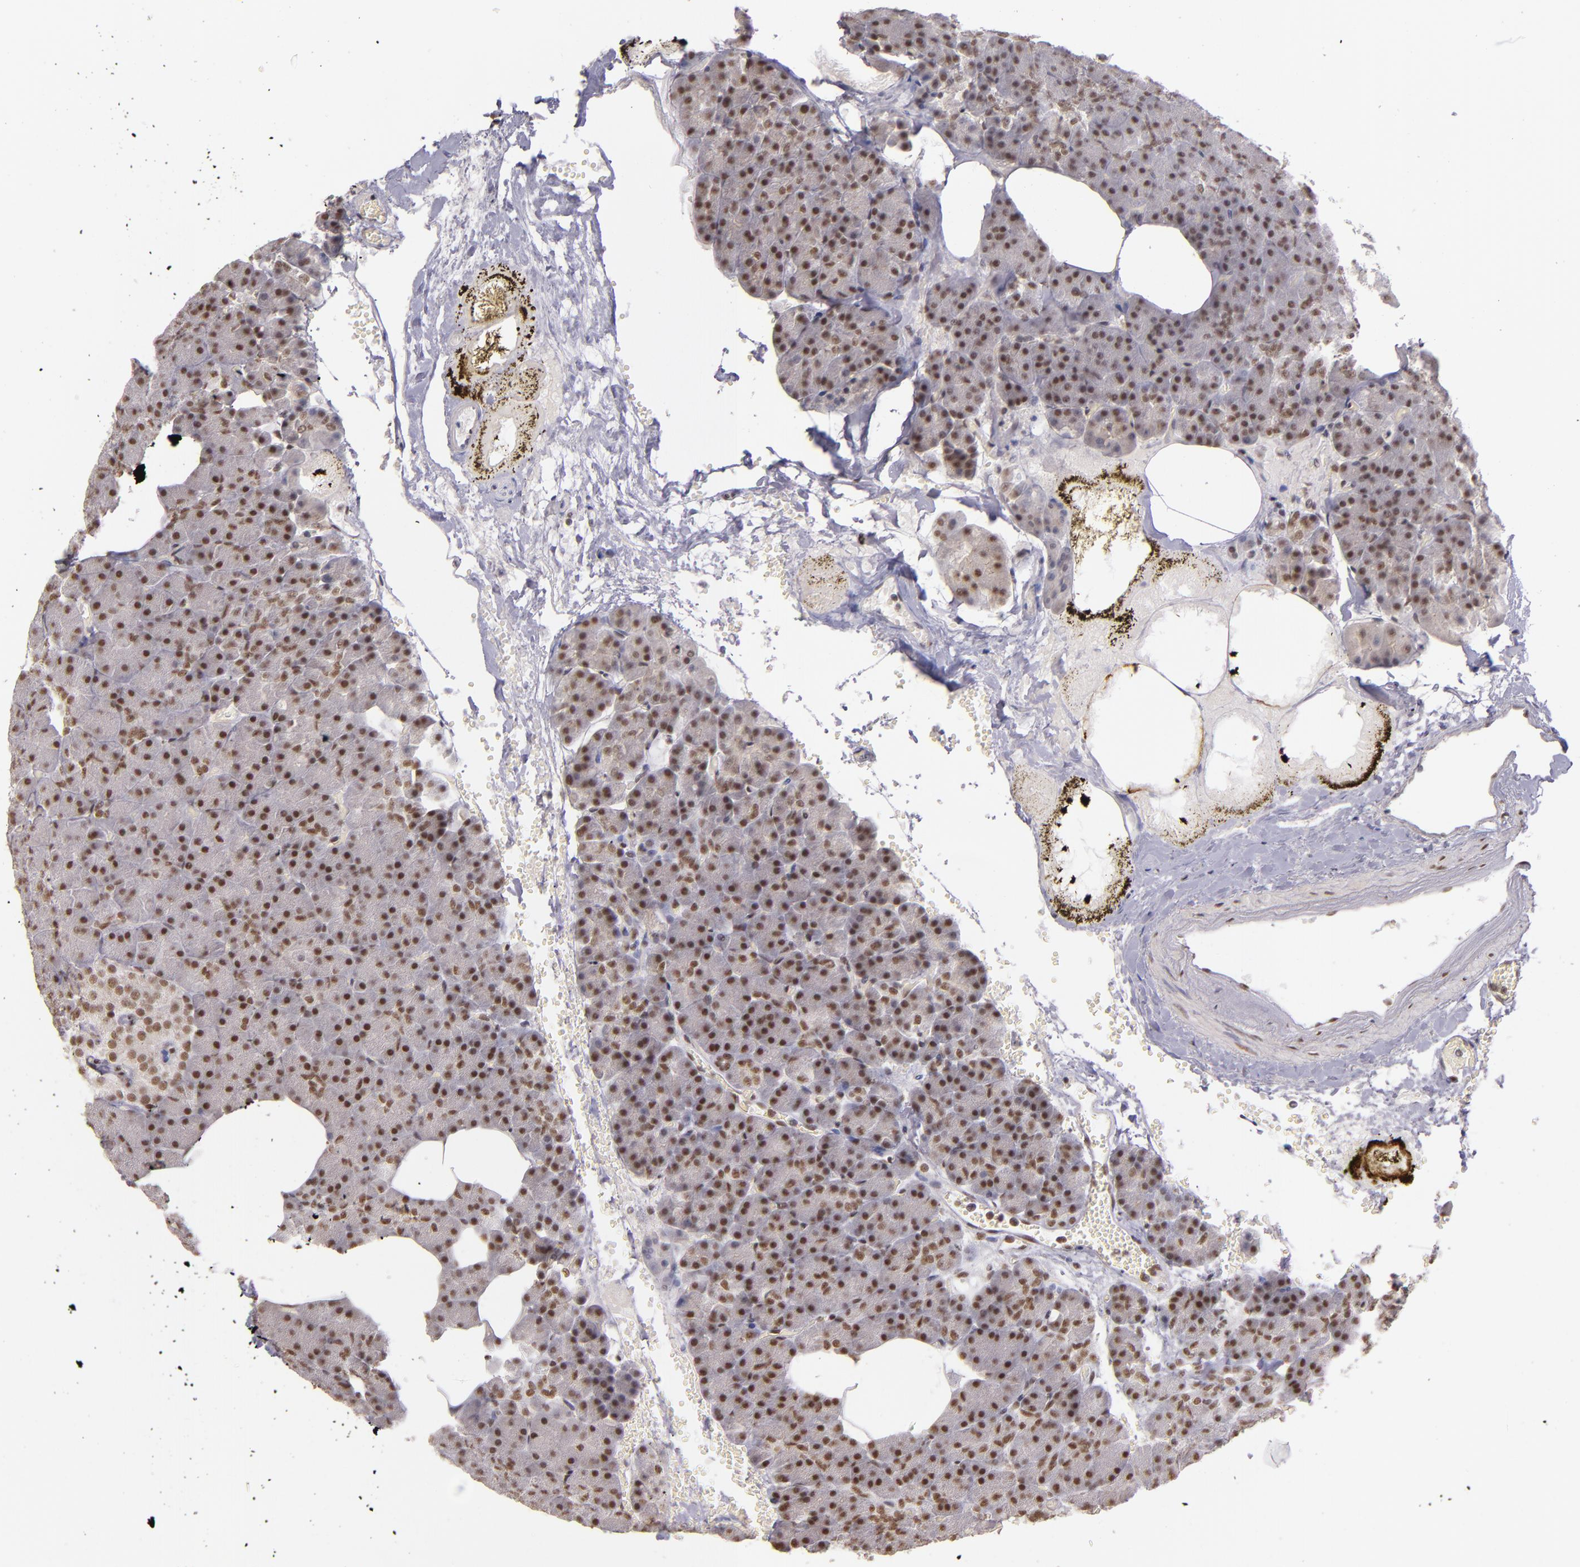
{"staining": {"intensity": "moderate", "quantity": ">75%", "location": "nuclear"}, "tissue": "pancreas", "cell_type": "Exocrine glandular cells", "image_type": "normal", "snomed": [{"axis": "morphology", "description": "Normal tissue, NOS"}, {"axis": "topography", "description": "Pancreas"}], "caption": "IHC photomicrograph of unremarkable pancreas: human pancreas stained using IHC demonstrates medium levels of moderate protein expression localized specifically in the nuclear of exocrine glandular cells, appearing as a nuclear brown color.", "gene": "ZNF148", "patient": {"sex": "female", "age": 35}}